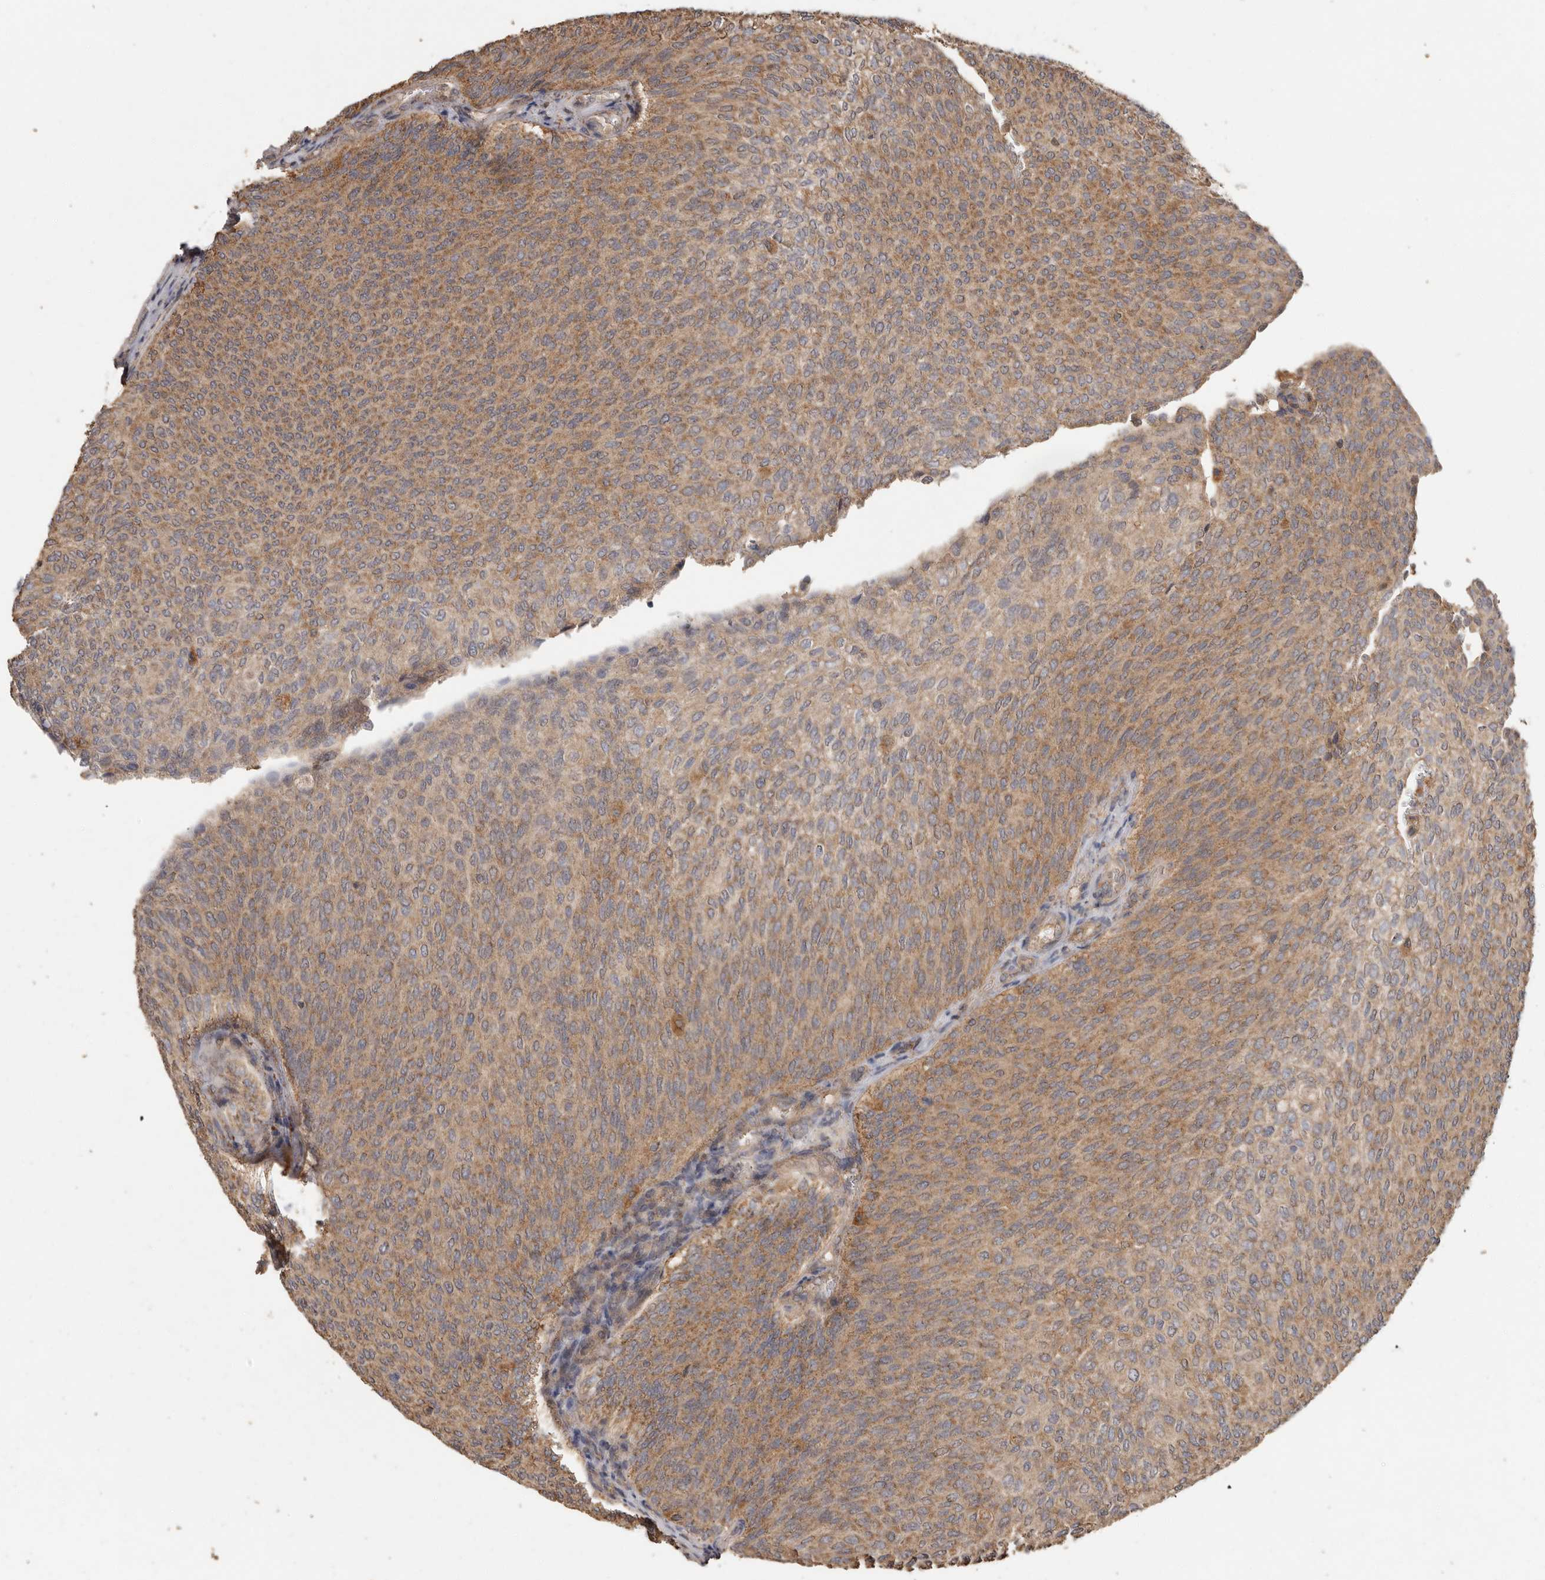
{"staining": {"intensity": "moderate", "quantity": ">75%", "location": "cytoplasmic/membranous"}, "tissue": "urothelial cancer", "cell_type": "Tumor cells", "image_type": "cancer", "snomed": [{"axis": "morphology", "description": "Urothelial carcinoma, Low grade"}, {"axis": "topography", "description": "Urinary bladder"}], "caption": "Brown immunohistochemical staining in urothelial cancer displays moderate cytoplasmic/membranous staining in approximately >75% of tumor cells. The protein of interest is shown in brown color, while the nuclei are stained blue.", "gene": "RWDD1", "patient": {"sex": "female", "age": 79}}